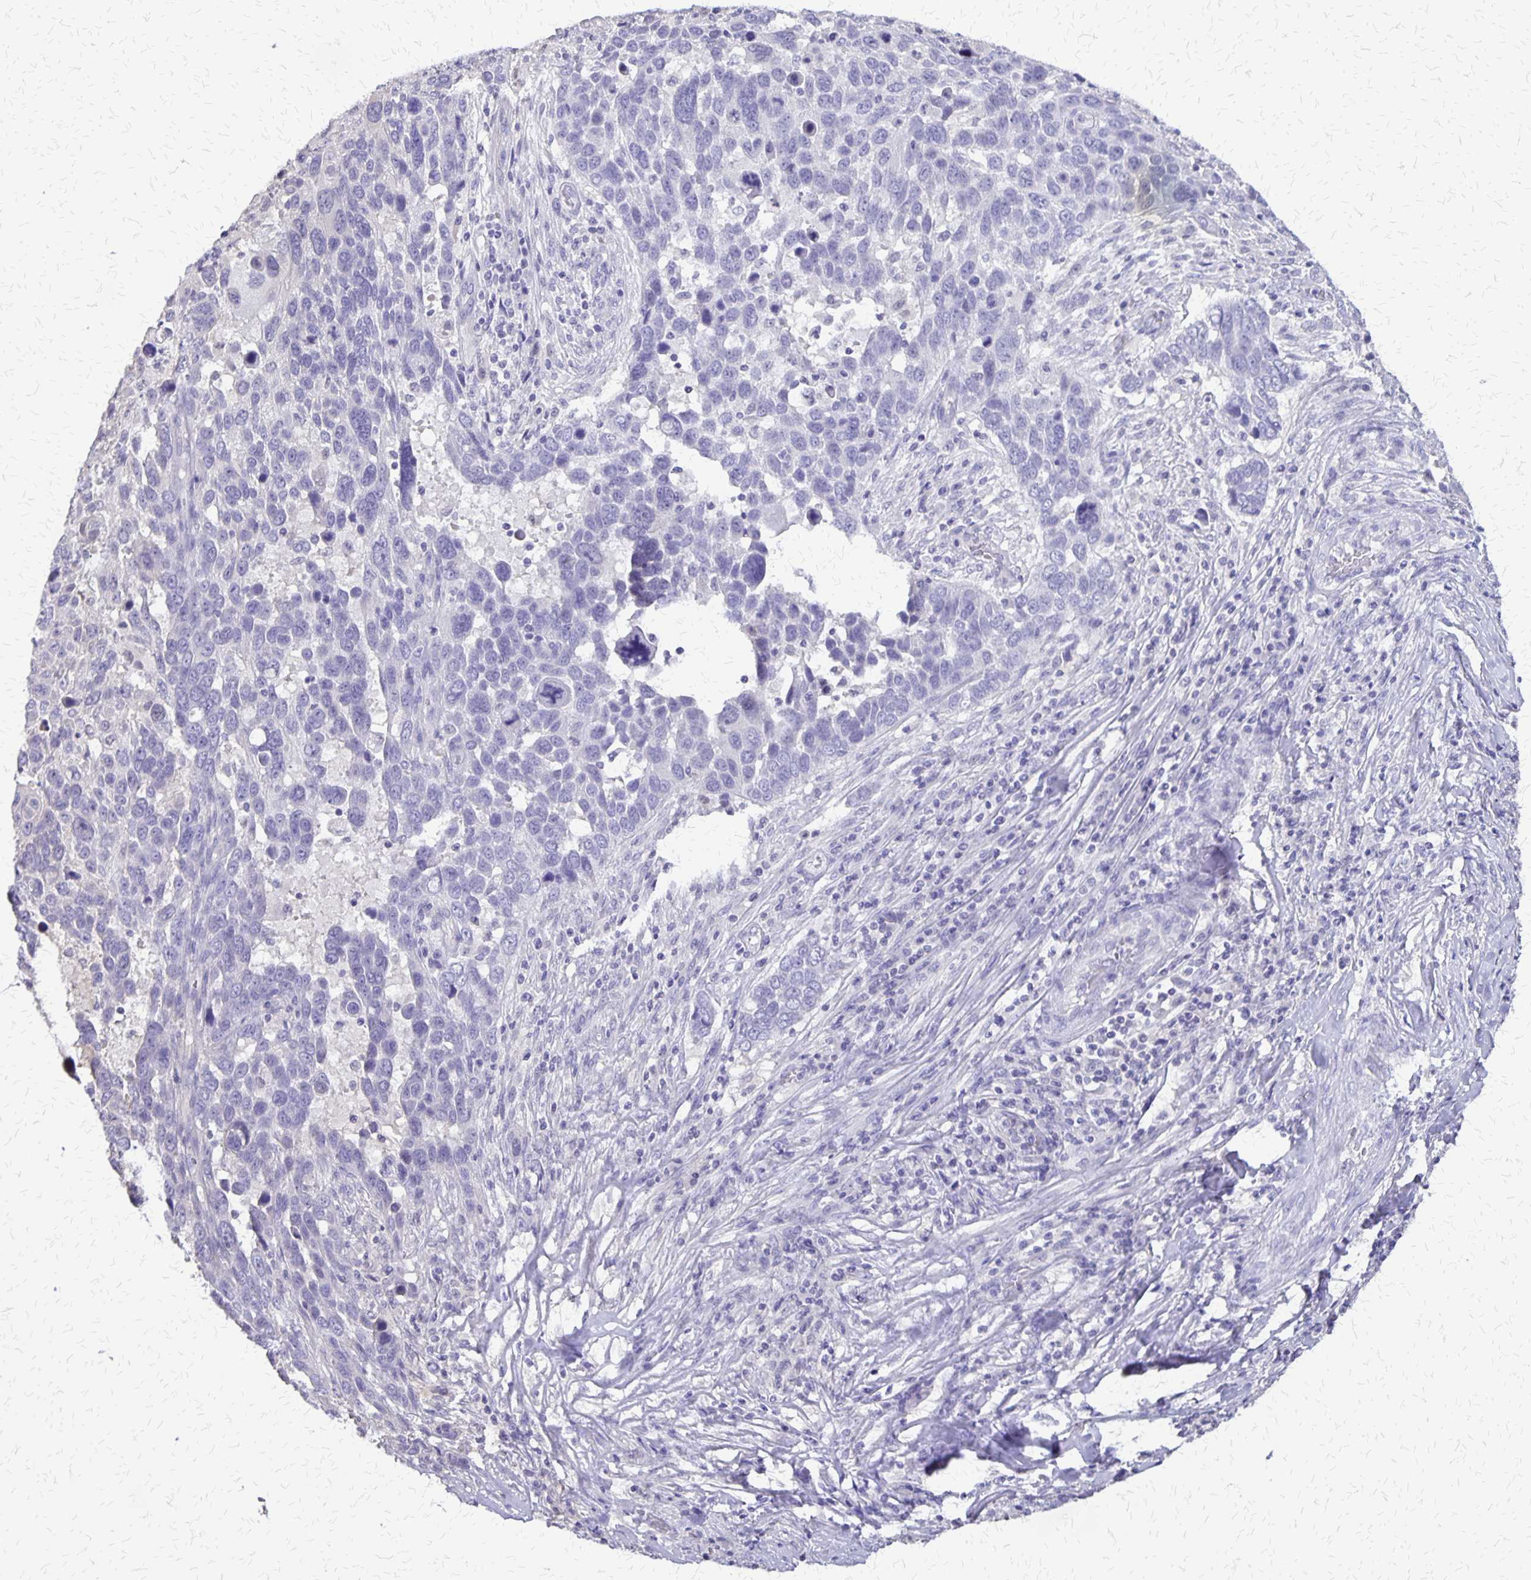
{"staining": {"intensity": "negative", "quantity": "none", "location": "none"}, "tissue": "lung cancer", "cell_type": "Tumor cells", "image_type": "cancer", "snomed": [{"axis": "morphology", "description": "Squamous cell carcinoma, NOS"}, {"axis": "topography", "description": "Lung"}], "caption": "Photomicrograph shows no significant protein expression in tumor cells of lung cancer (squamous cell carcinoma).", "gene": "SI", "patient": {"sex": "male", "age": 68}}